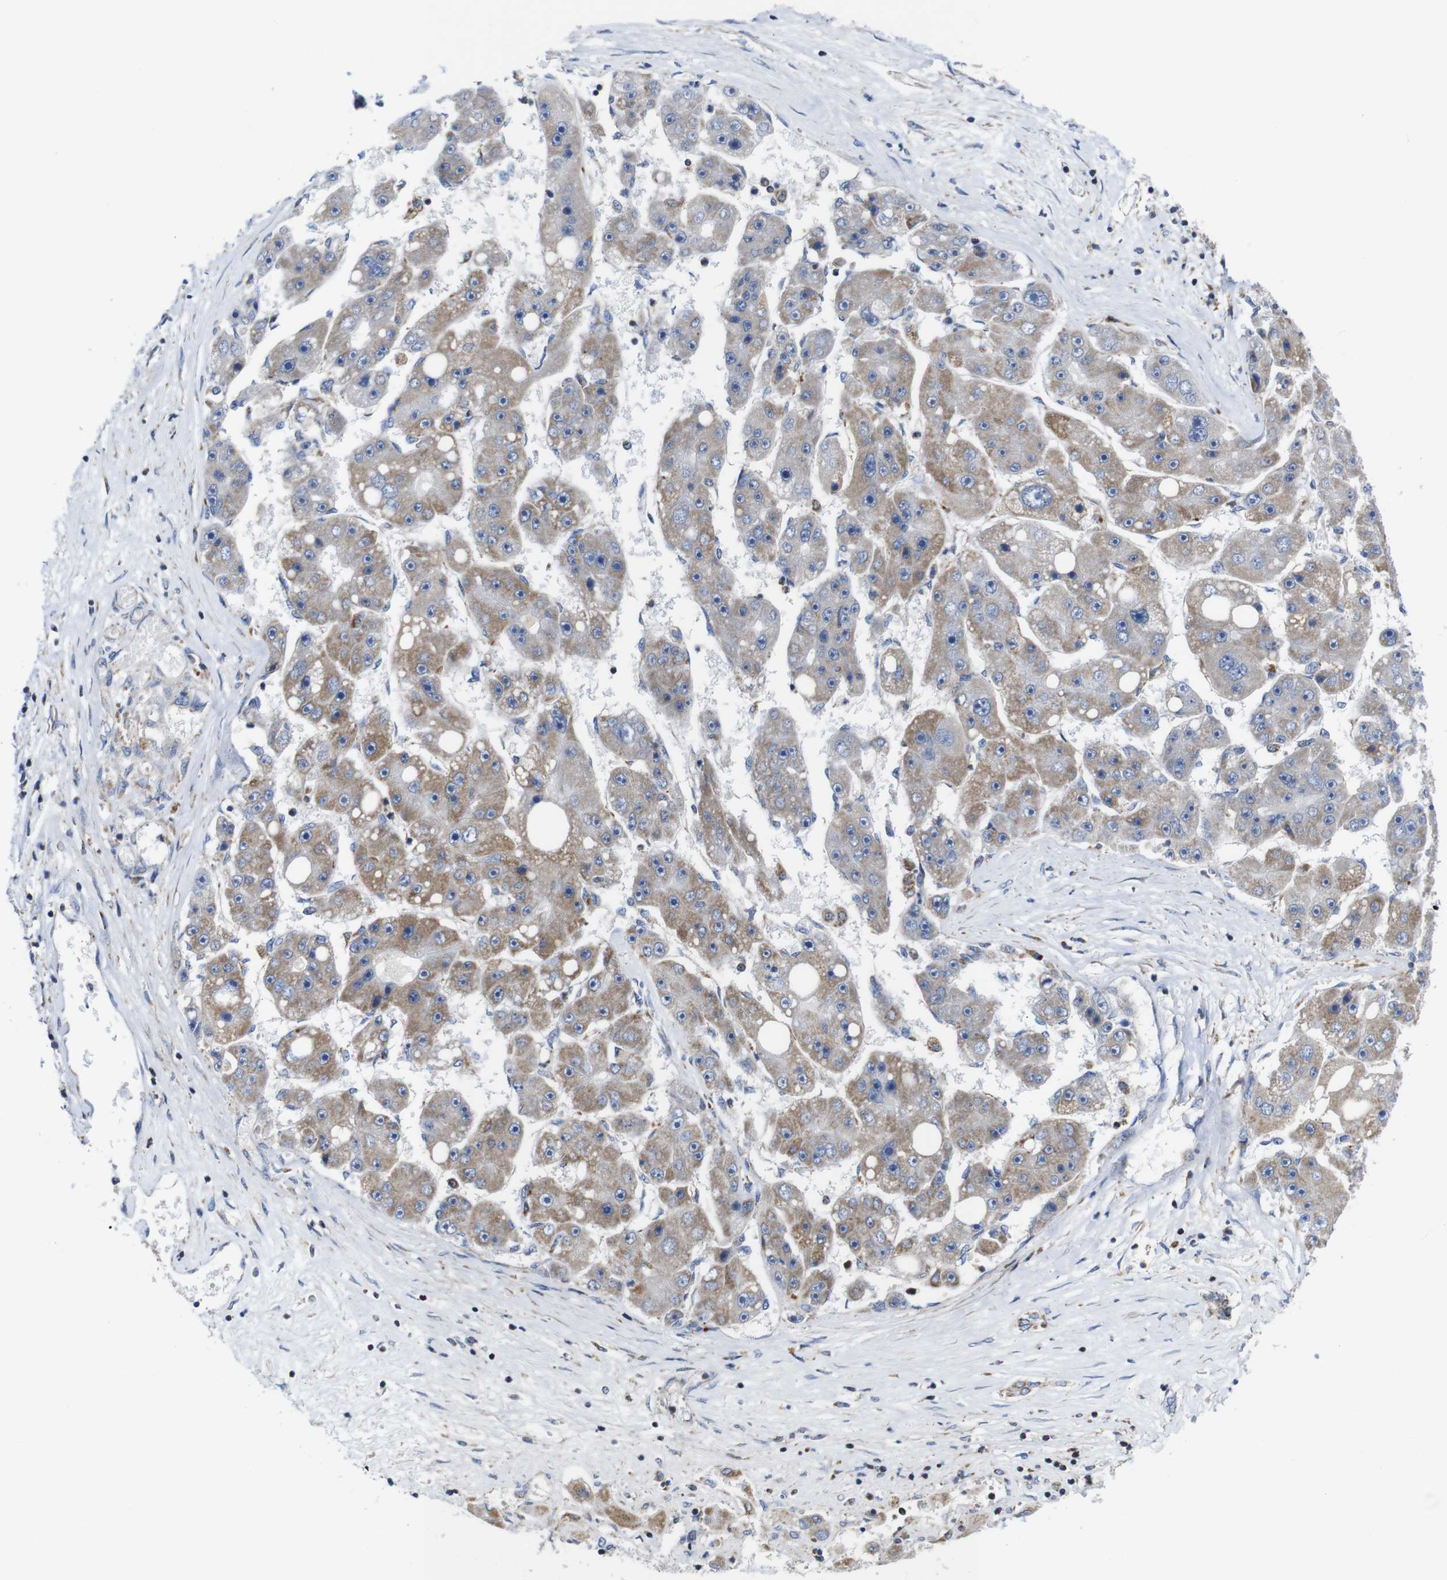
{"staining": {"intensity": "moderate", "quantity": "25%-75%", "location": "cytoplasmic/membranous"}, "tissue": "liver cancer", "cell_type": "Tumor cells", "image_type": "cancer", "snomed": [{"axis": "morphology", "description": "Carcinoma, Hepatocellular, NOS"}, {"axis": "topography", "description": "Liver"}], "caption": "IHC histopathology image of neoplastic tissue: human hepatocellular carcinoma (liver) stained using immunohistochemistry (IHC) exhibits medium levels of moderate protein expression localized specifically in the cytoplasmic/membranous of tumor cells, appearing as a cytoplasmic/membranous brown color.", "gene": "PDCD1LG2", "patient": {"sex": "female", "age": 61}}